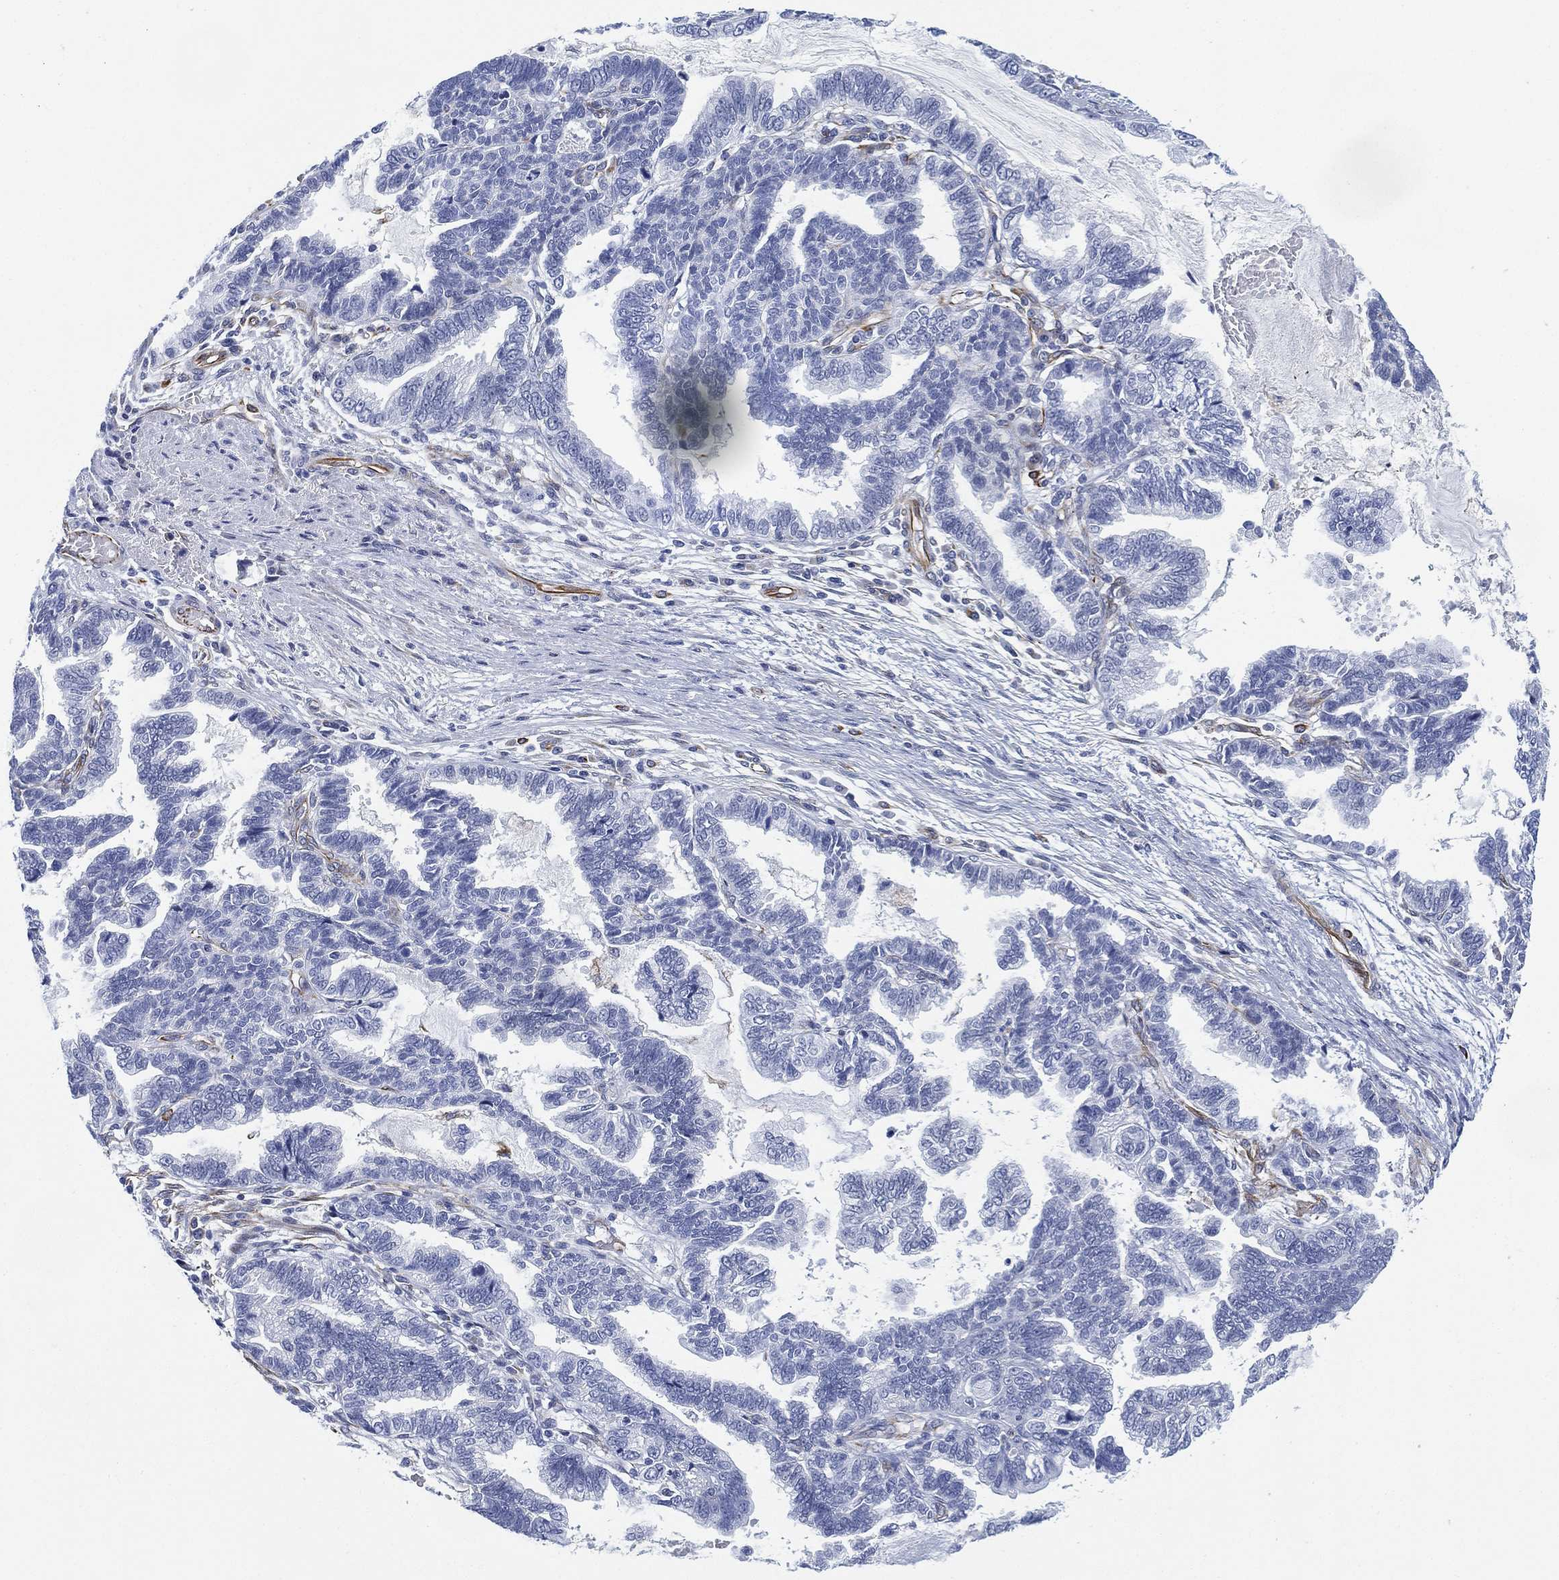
{"staining": {"intensity": "negative", "quantity": "none", "location": "none"}, "tissue": "stomach cancer", "cell_type": "Tumor cells", "image_type": "cancer", "snomed": [{"axis": "morphology", "description": "Adenocarcinoma, NOS"}, {"axis": "topography", "description": "Stomach"}], "caption": "Tumor cells are negative for brown protein staining in stomach adenocarcinoma.", "gene": "PSKH2", "patient": {"sex": "male", "age": 83}}